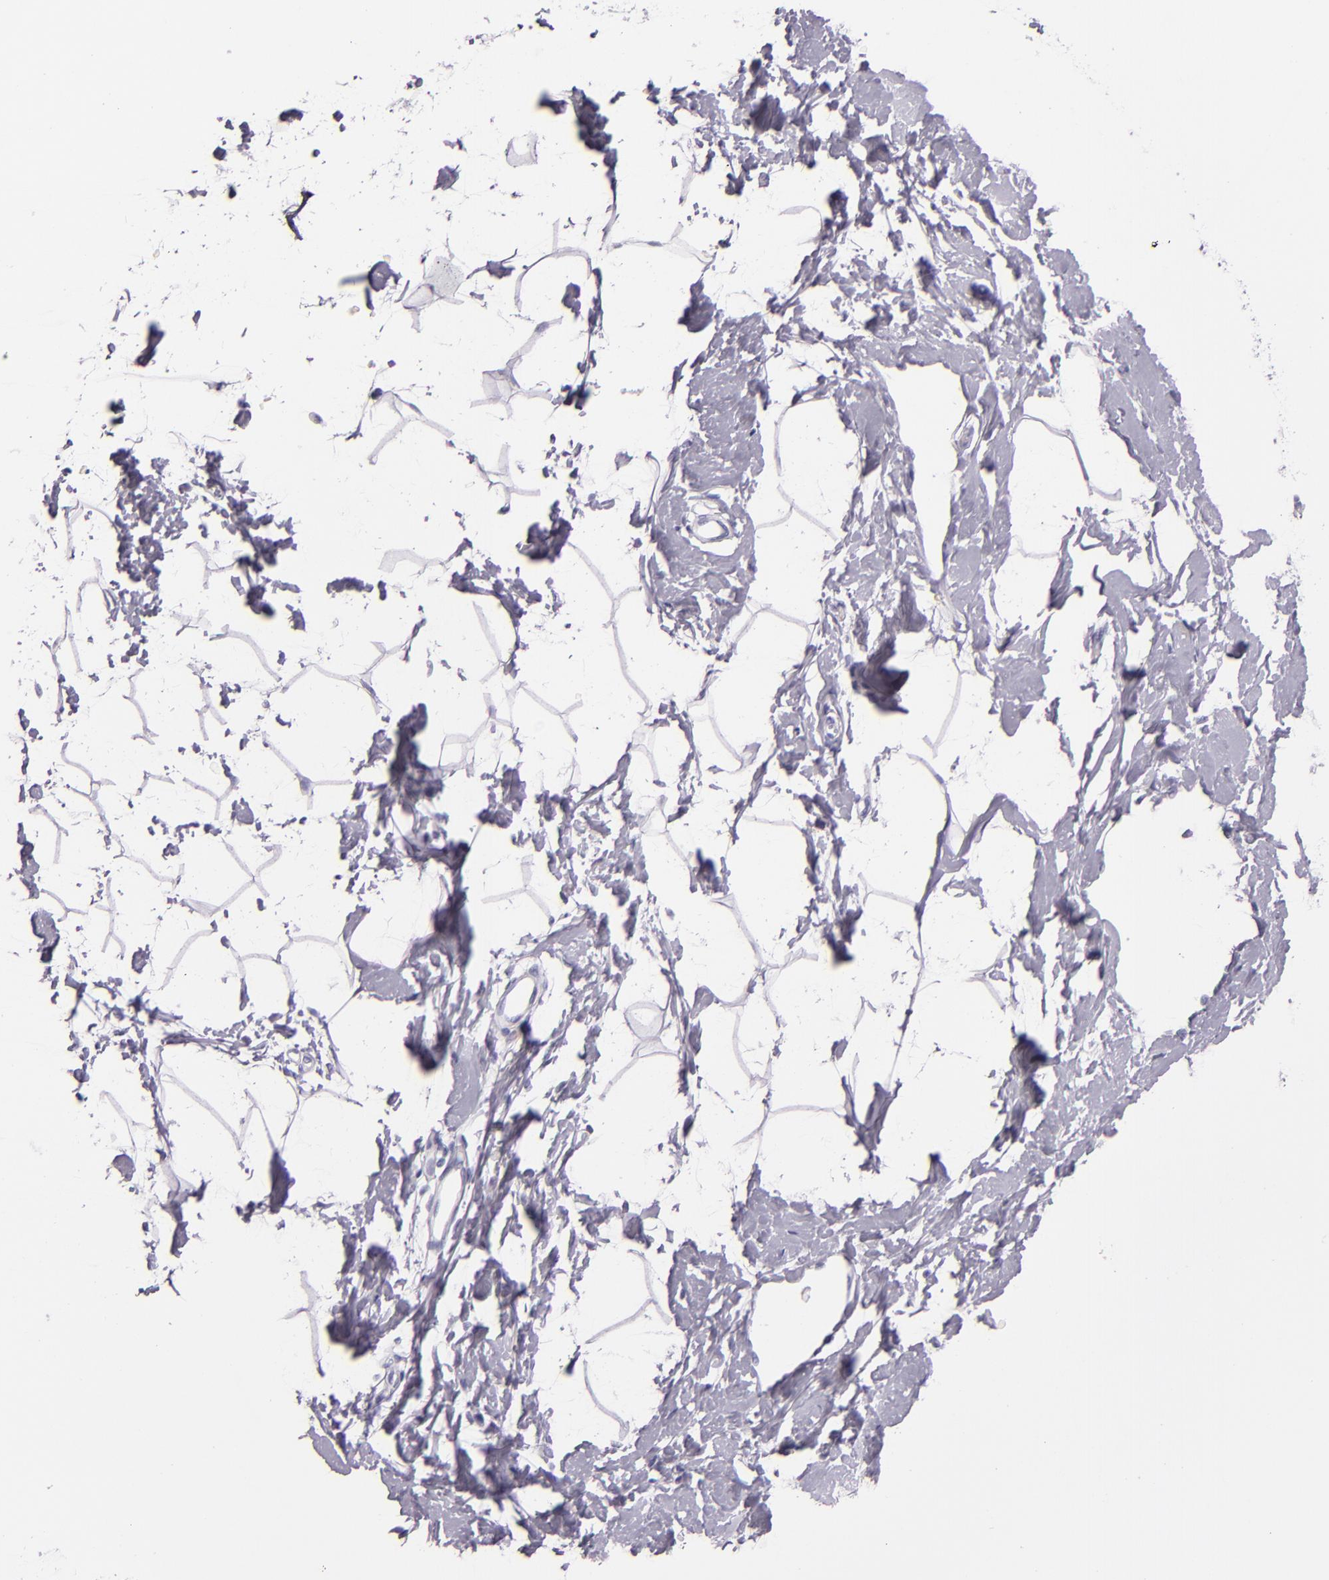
{"staining": {"intensity": "negative", "quantity": "none", "location": "none"}, "tissue": "breast", "cell_type": "Adipocytes", "image_type": "normal", "snomed": [{"axis": "morphology", "description": "Normal tissue, NOS"}, {"axis": "topography", "description": "Breast"}], "caption": "Immunohistochemical staining of normal breast displays no significant staining in adipocytes. The staining is performed using DAB brown chromogen with nuclei counter-stained in using hematoxylin.", "gene": "CEACAM1", "patient": {"sex": "female", "age": 23}}